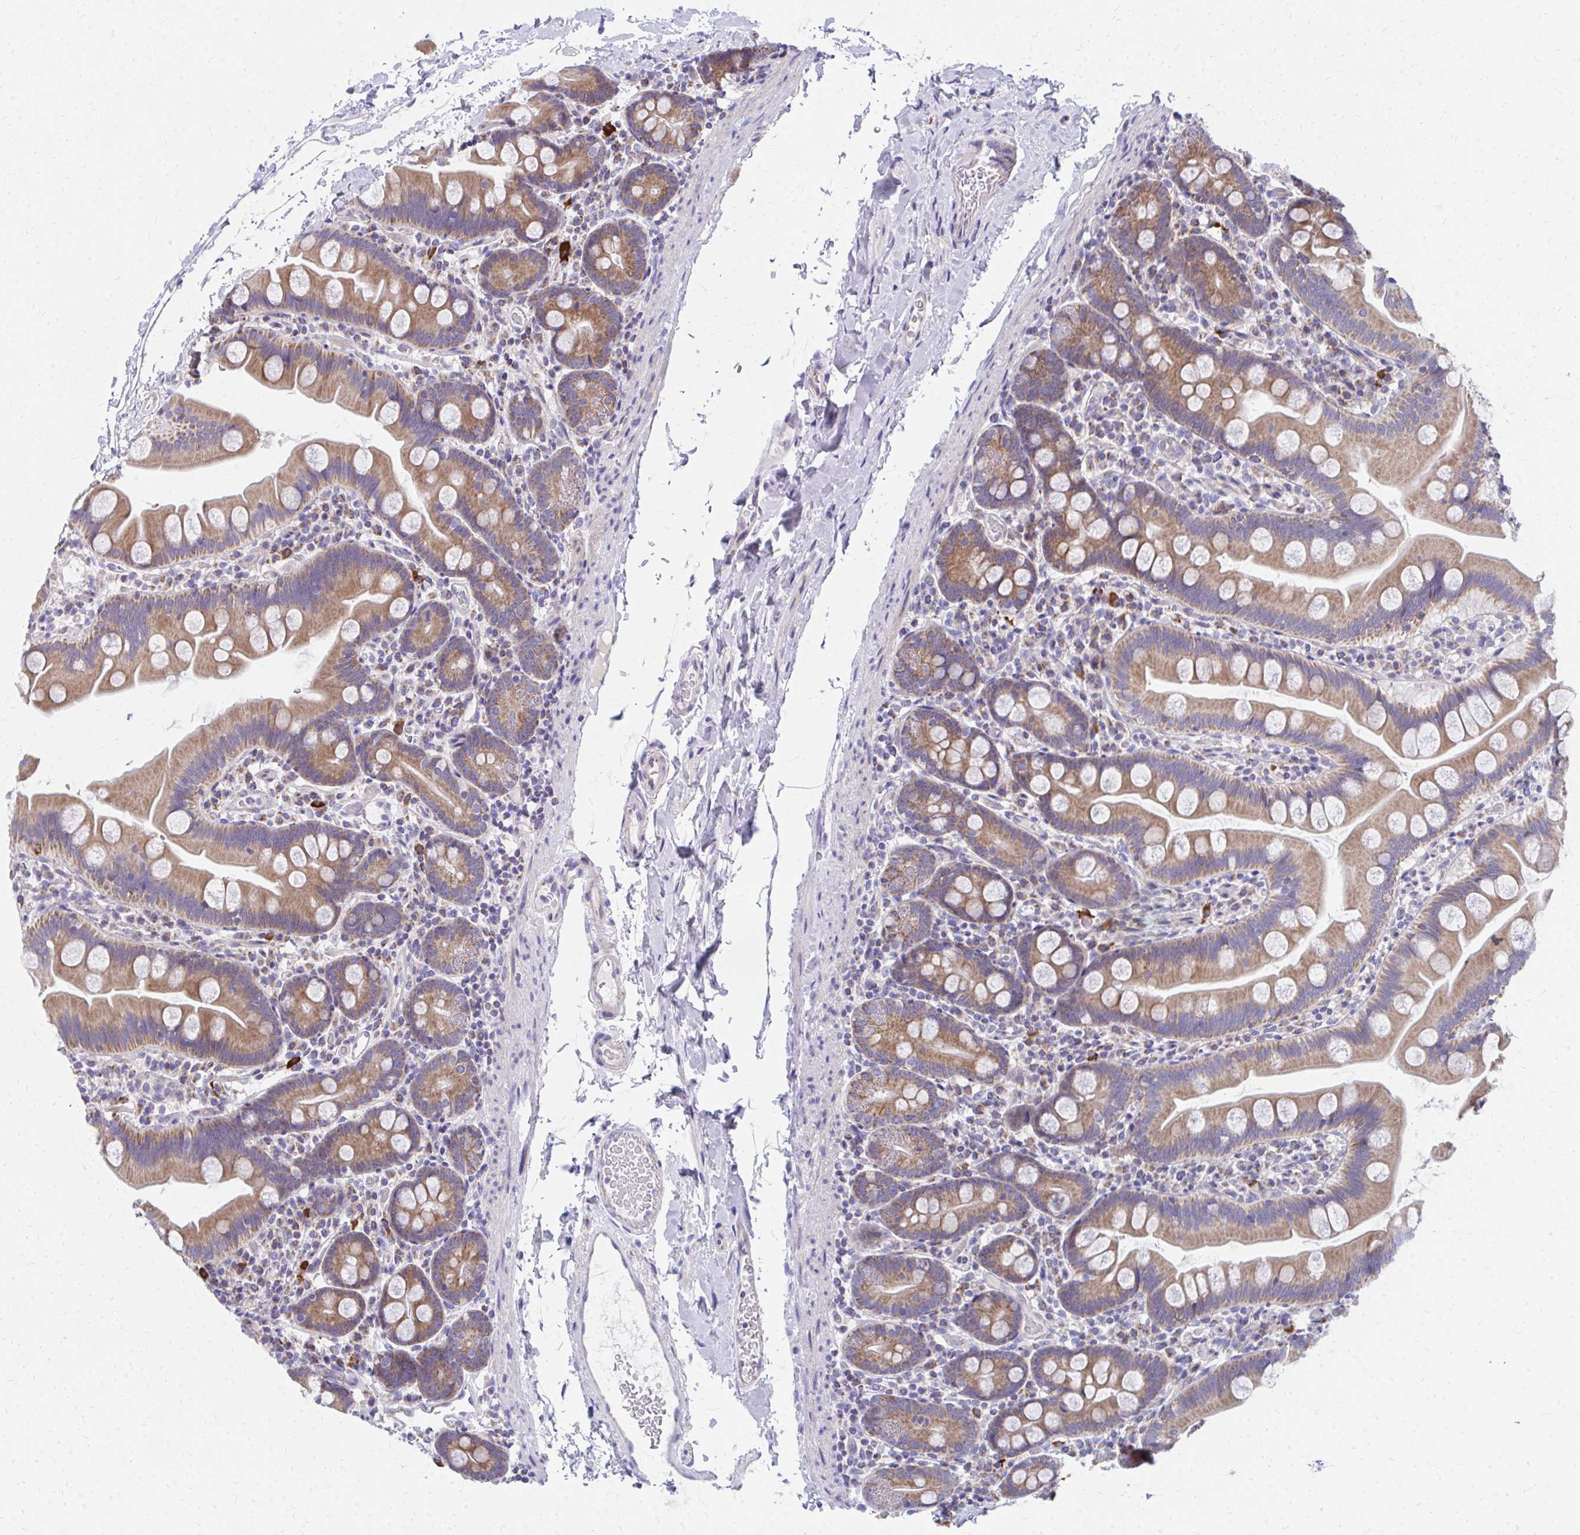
{"staining": {"intensity": "moderate", "quantity": ">75%", "location": "cytoplasmic/membranous"}, "tissue": "small intestine", "cell_type": "Glandular cells", "image_type": "normal", "snomed": [{"axis": "morphology", "description": "Normal tissue, NOS"}, {"axis": "topography", "description": "Small intestine"}], "caption": "A high-resolution image shows immunohistochemistry staining of benign small intestine, which exhibits moderate cytoplasmic/membranous positivity in about >75% of glandular cells.", "gene": "IL37", "patient": {"sex": "female", "age": 68}}